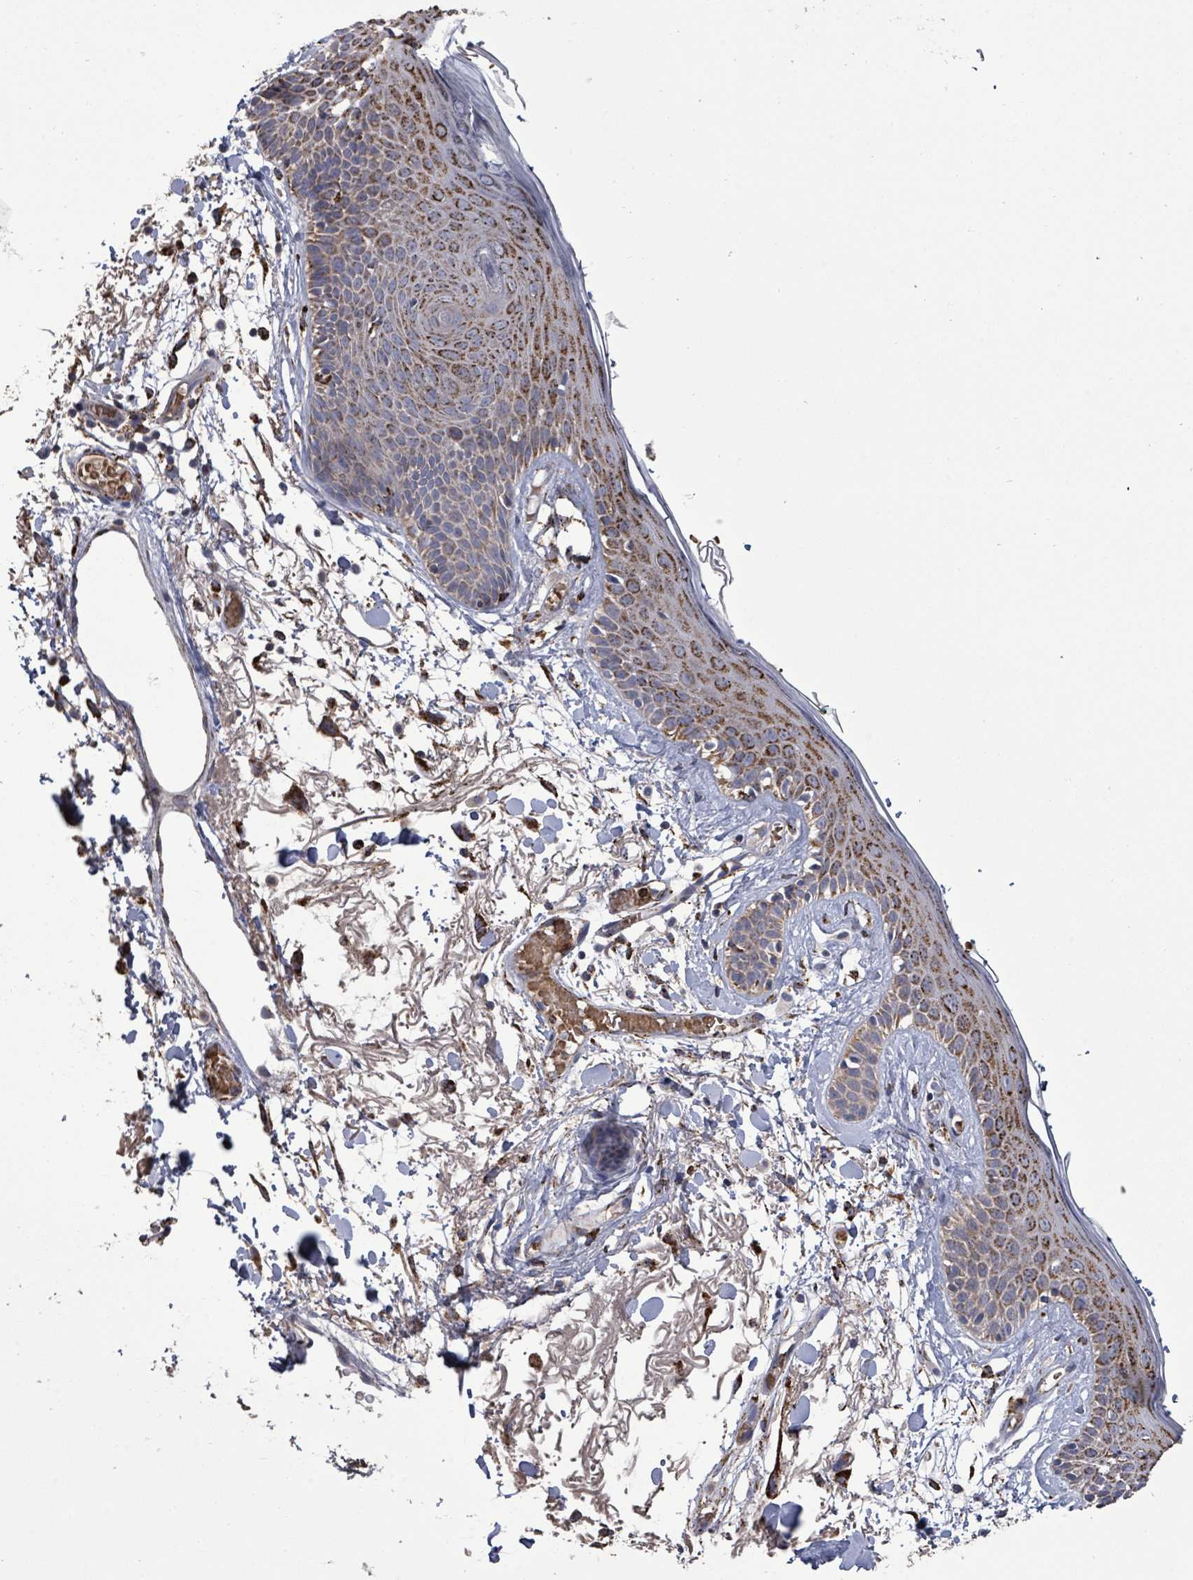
{"staining": {"intensity": "strong", "quantity": ">75%", "location": "cytoplasmic/membranous"}, "tissue": "skin", "cell_type": "Fibroblasts", "image_type": "normal", "snomed": [{"axis": "morphology", "description": "Normal tissue, NOS"}, {"axis": "topography", "description": "Skin"}], "caption": "IHC (DAB) staining of benign skin displays strong cytoplasmic/membranous protein positivity in approximately >75% of fibroblasts. (Stains: DAB (3,3'-diaminobenzidine) in brown, nuclei in blue, Microscopy: brightfield microscopy at high magnification).", "gene": "MTMR12", "patient": {"sex": "male", "age": 79}}